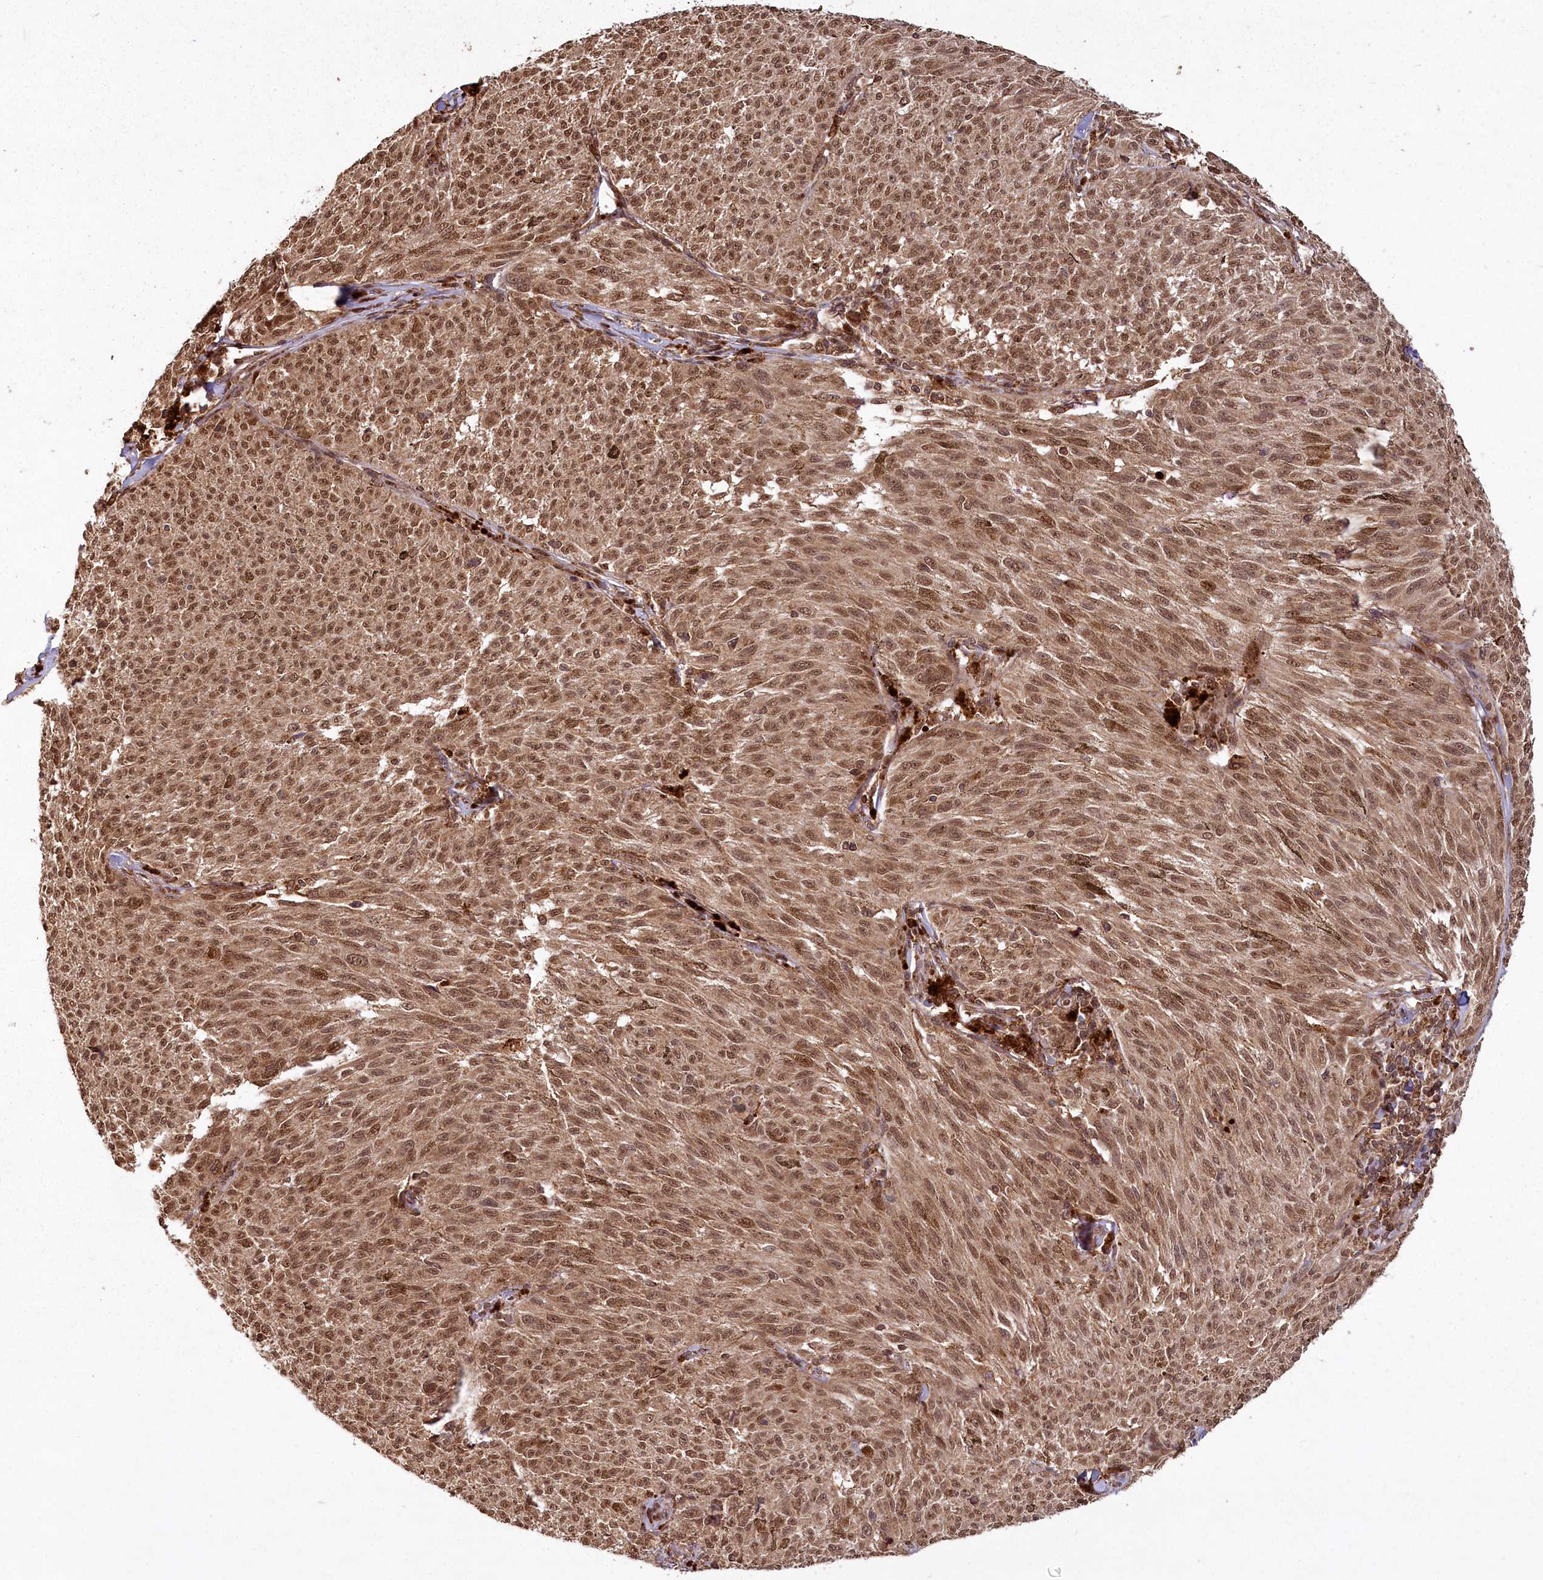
{"staining": {"intensity": "moderate", "quantity": ">75%", "location": "cytoplasmic/membranous,nuclear"}, "tissue": "melanoma", "cell_type": "Tumor cells", "image_type": "cancer", "snomed": [{"axis": "morphology", "description": "Malignant melanoma, NOS"}, {"axis": "topography", "description": "Skin"}], "caption": "Immunohistochemistry (IHC) image of neoplastic tissue: melanoma stained using IHC shows medium levels of moderate protein expression localized specifically in the cytoplasmic/membranous and nuclear of tumor cells, appearing as a cytoplasmic/membranous and nuclear brown color.", "gene": "MICU1", "patient": {"sex": "female", "age": 72}}